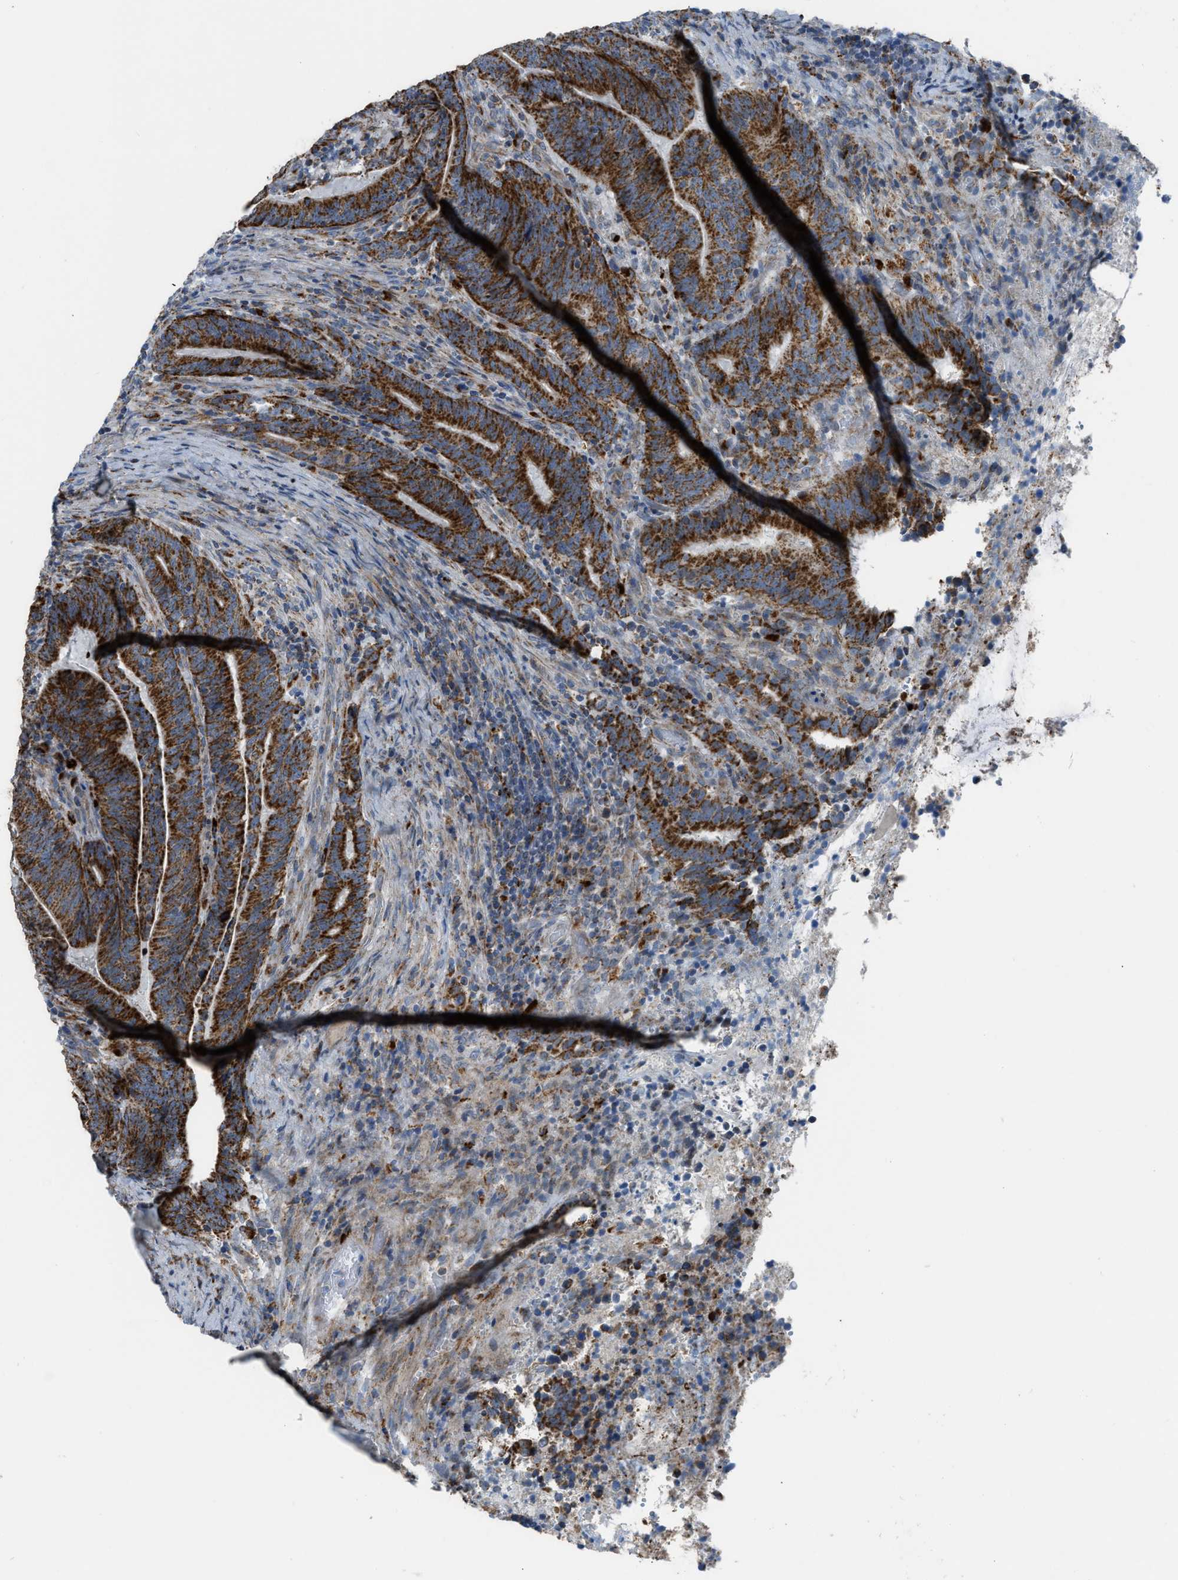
{"staining": {"intensity": "strong", "quantity": ">75%", "location": "cytoplasmic/membranous"}, "tissue": "colorectal cancer", "cell_type": "Tumor cells", "image_type": "cancer", "snomed": [{"axis": "morphology", "description": "Adenocarcinoma, NOS"}, {"axis": "topography", "description": "Colon"}], "caption": "High-magnification brightfield microscopy of colorectal adenocarcinoma stained with DAB (brown) and counterstained with hematoxylin (blue). tumor cells exhibit strong cytoplasmic/membranous staining is identified in about>75% of cells.", "gene": "SMIM20", "patient": {"sex": "female", "age": 66}}